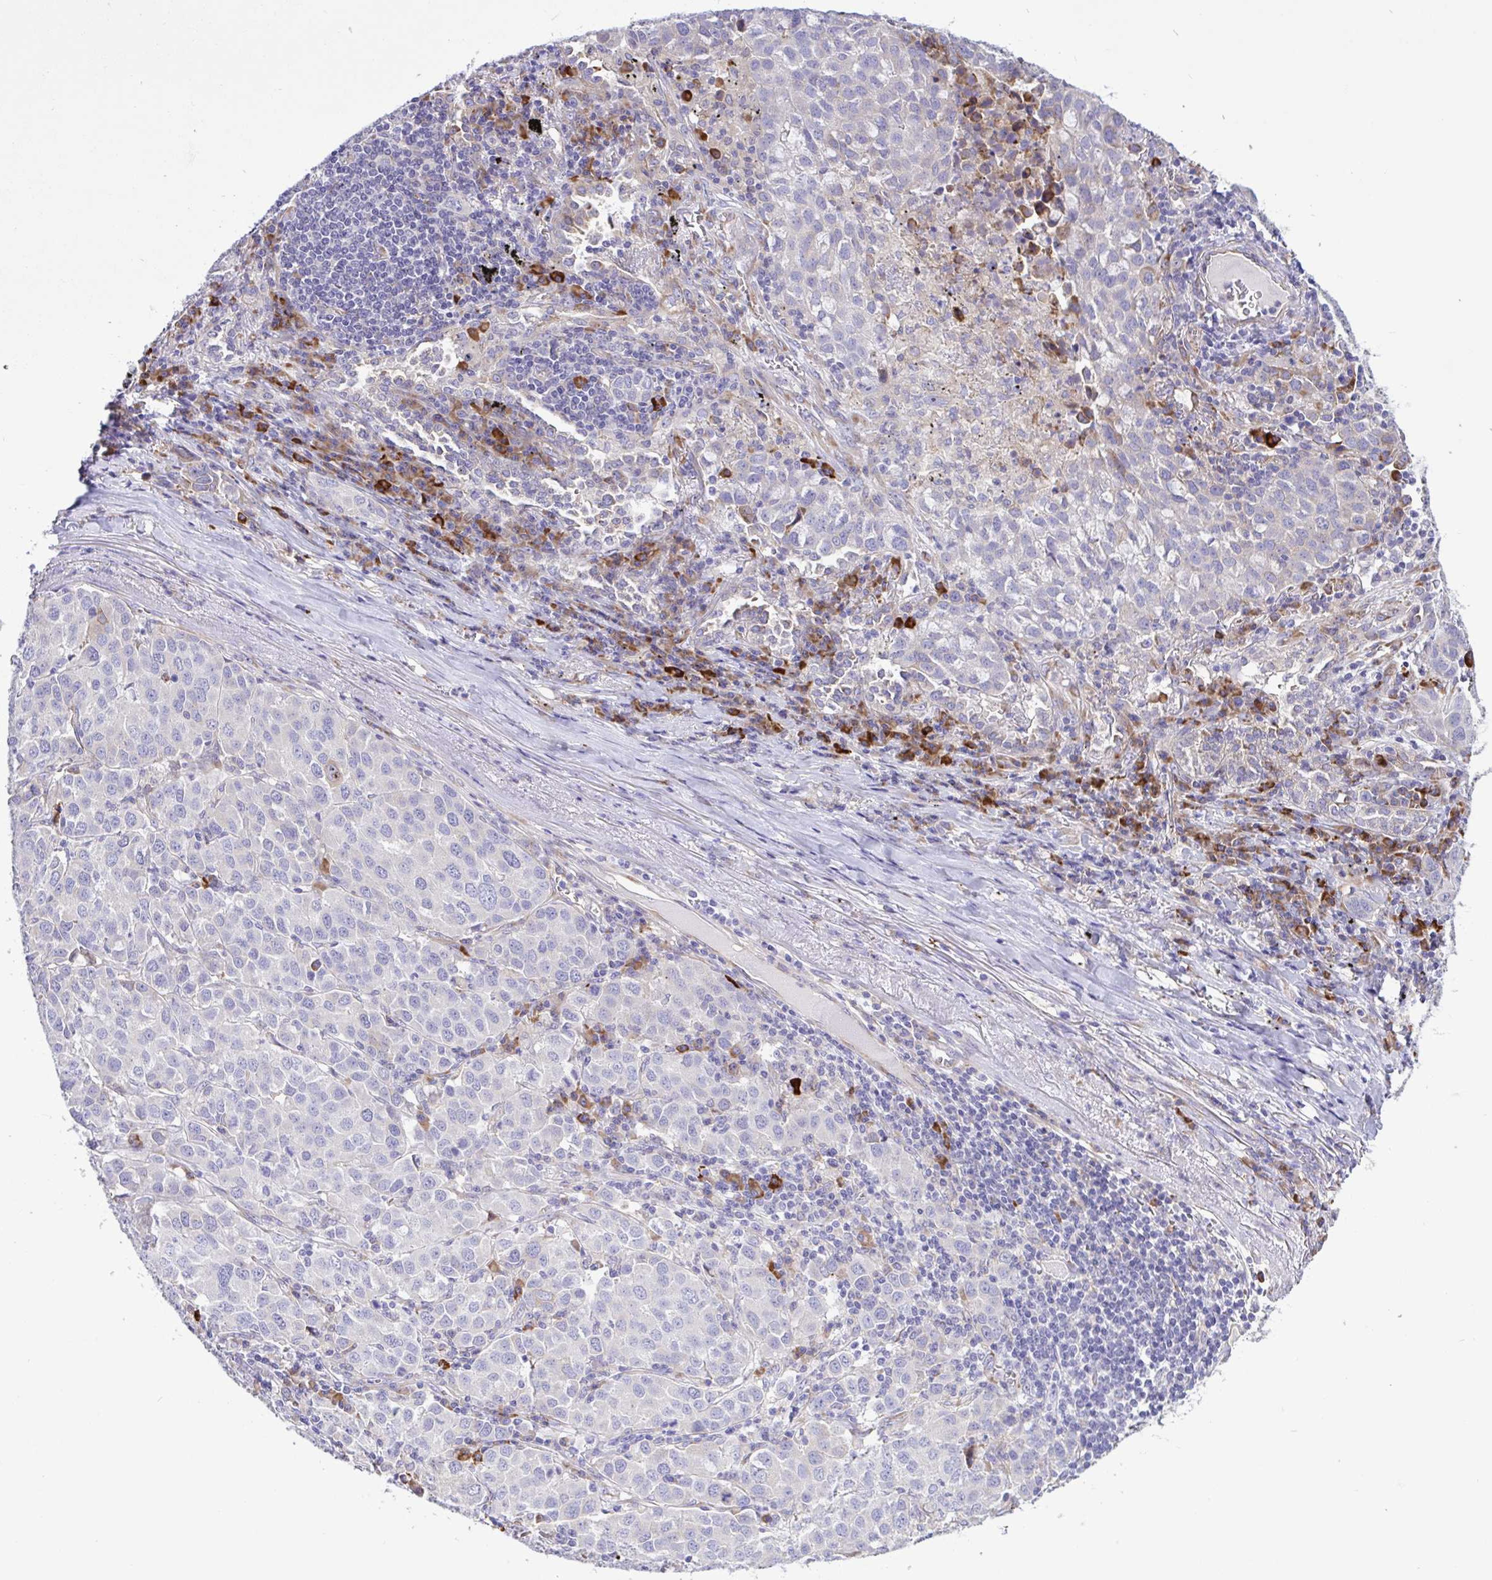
{"staining": {"intensity": "negative", "quantity": "none", "location": "none"}, "tissue": "lung cancer", "cell_type": "Tumor cells", "image_type": "cancer", "snomed": [{"axis": "morphology", "description": "Adenocarcinoma, NOS"}, {"axis": "morphology", "description": "Adenocarcinoma, metastatic, NOS"}, {"axis": "topography", "description": "Lymph node"}, {"axis": "topography", "description": "Lung"}], "caption": "This is an immunohistochemistry histopathology image of lung cancer. There is no staining in tumor cells.", "gene": "DSC3", "patient": {"sex": "female", "age": 65}}